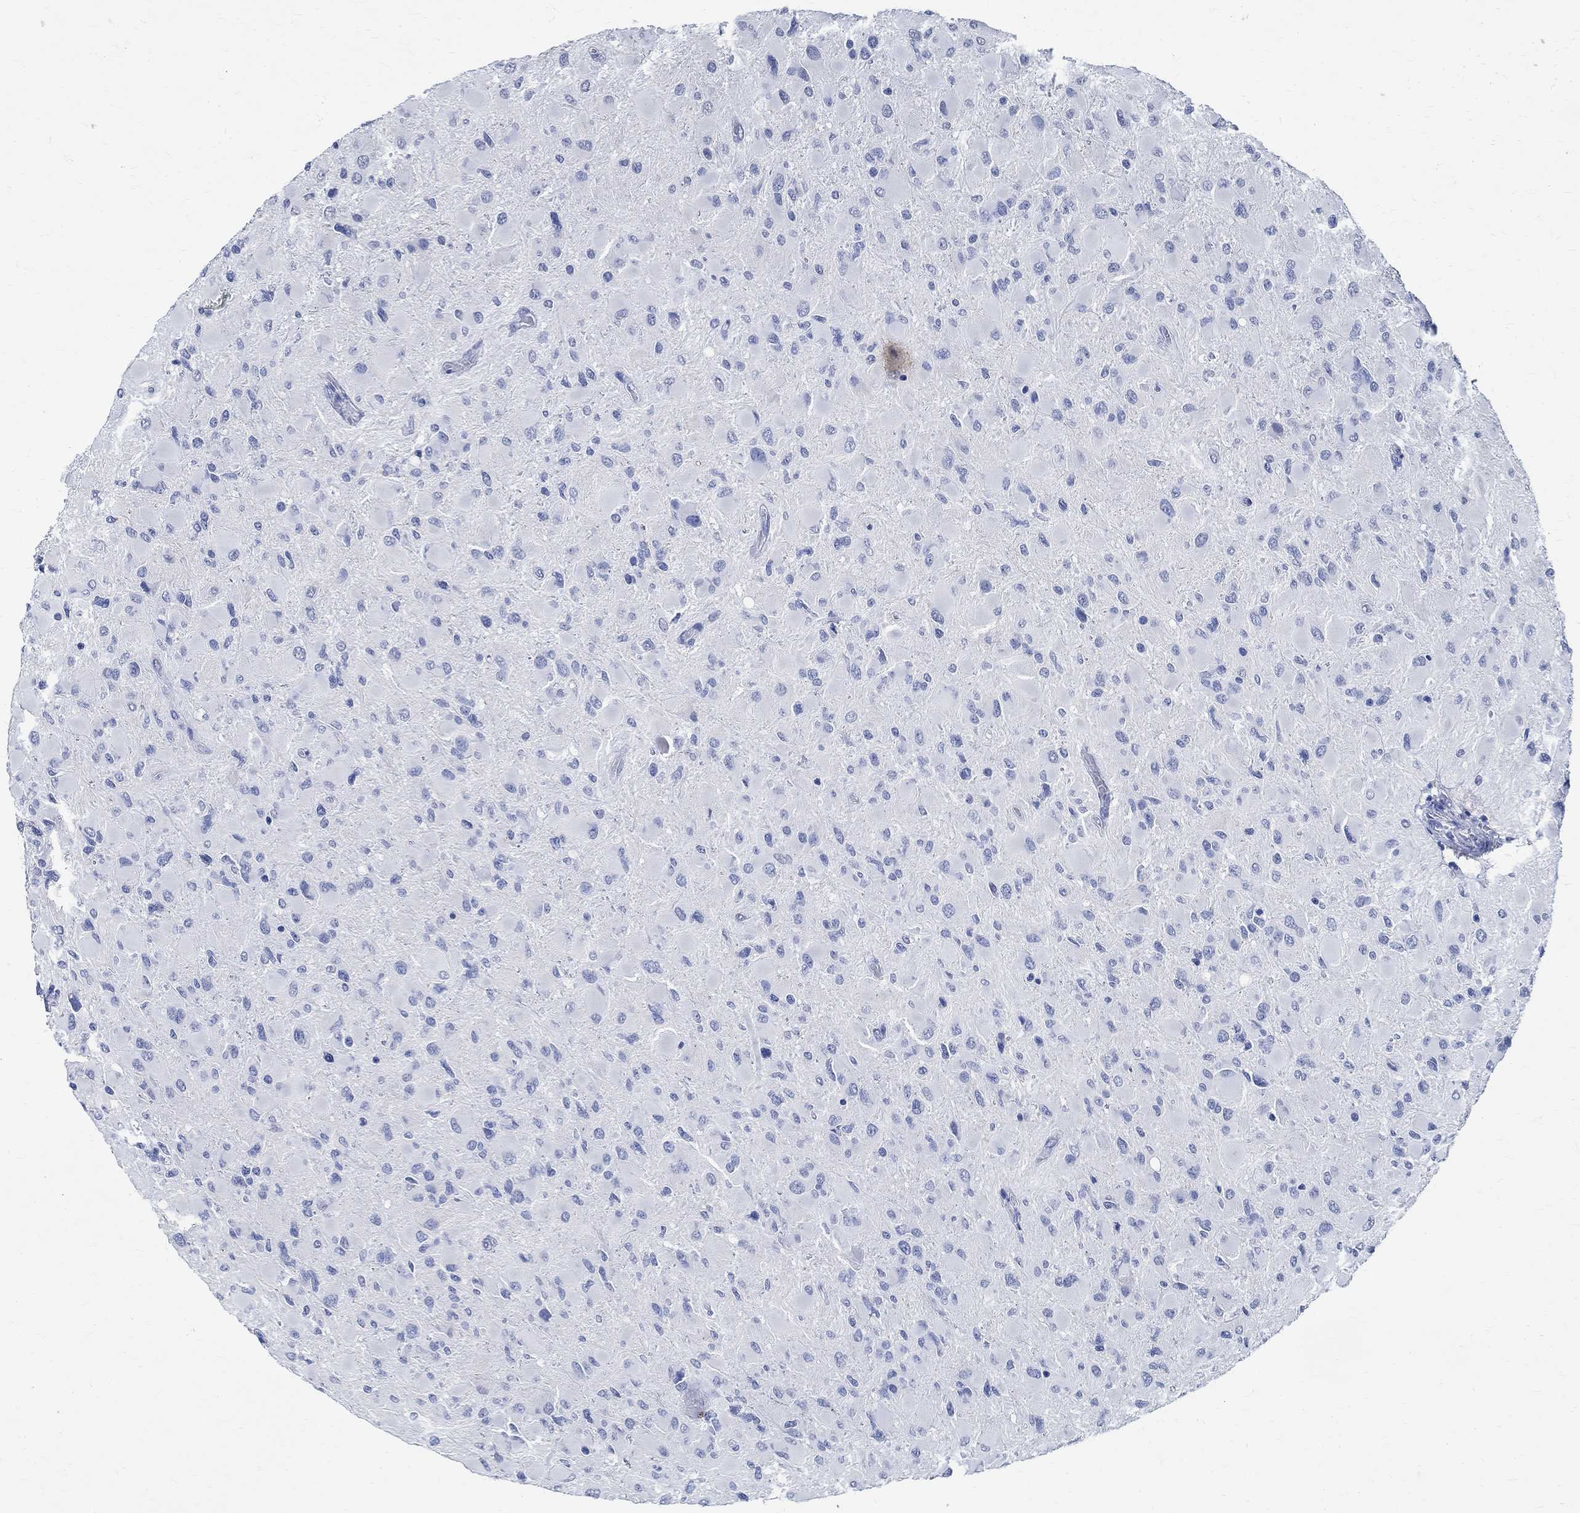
{"staining": {"intensity": "negative", "quantity": "none", "location": "none"}, "tissue": "glioma", "cell_type": "Tumor cells", "image_type": "cancer", "snomed": [{"axis": "morphology", "description": "Glioma, malignant, High grade"}, {"axis": "topography", "description": "Cerebral cortex"}], "caption": "The image shows no significant expression in tumor cells of glioma.", "gene": "TMEM221", "patient": {"sex": "female", "age": 36}}